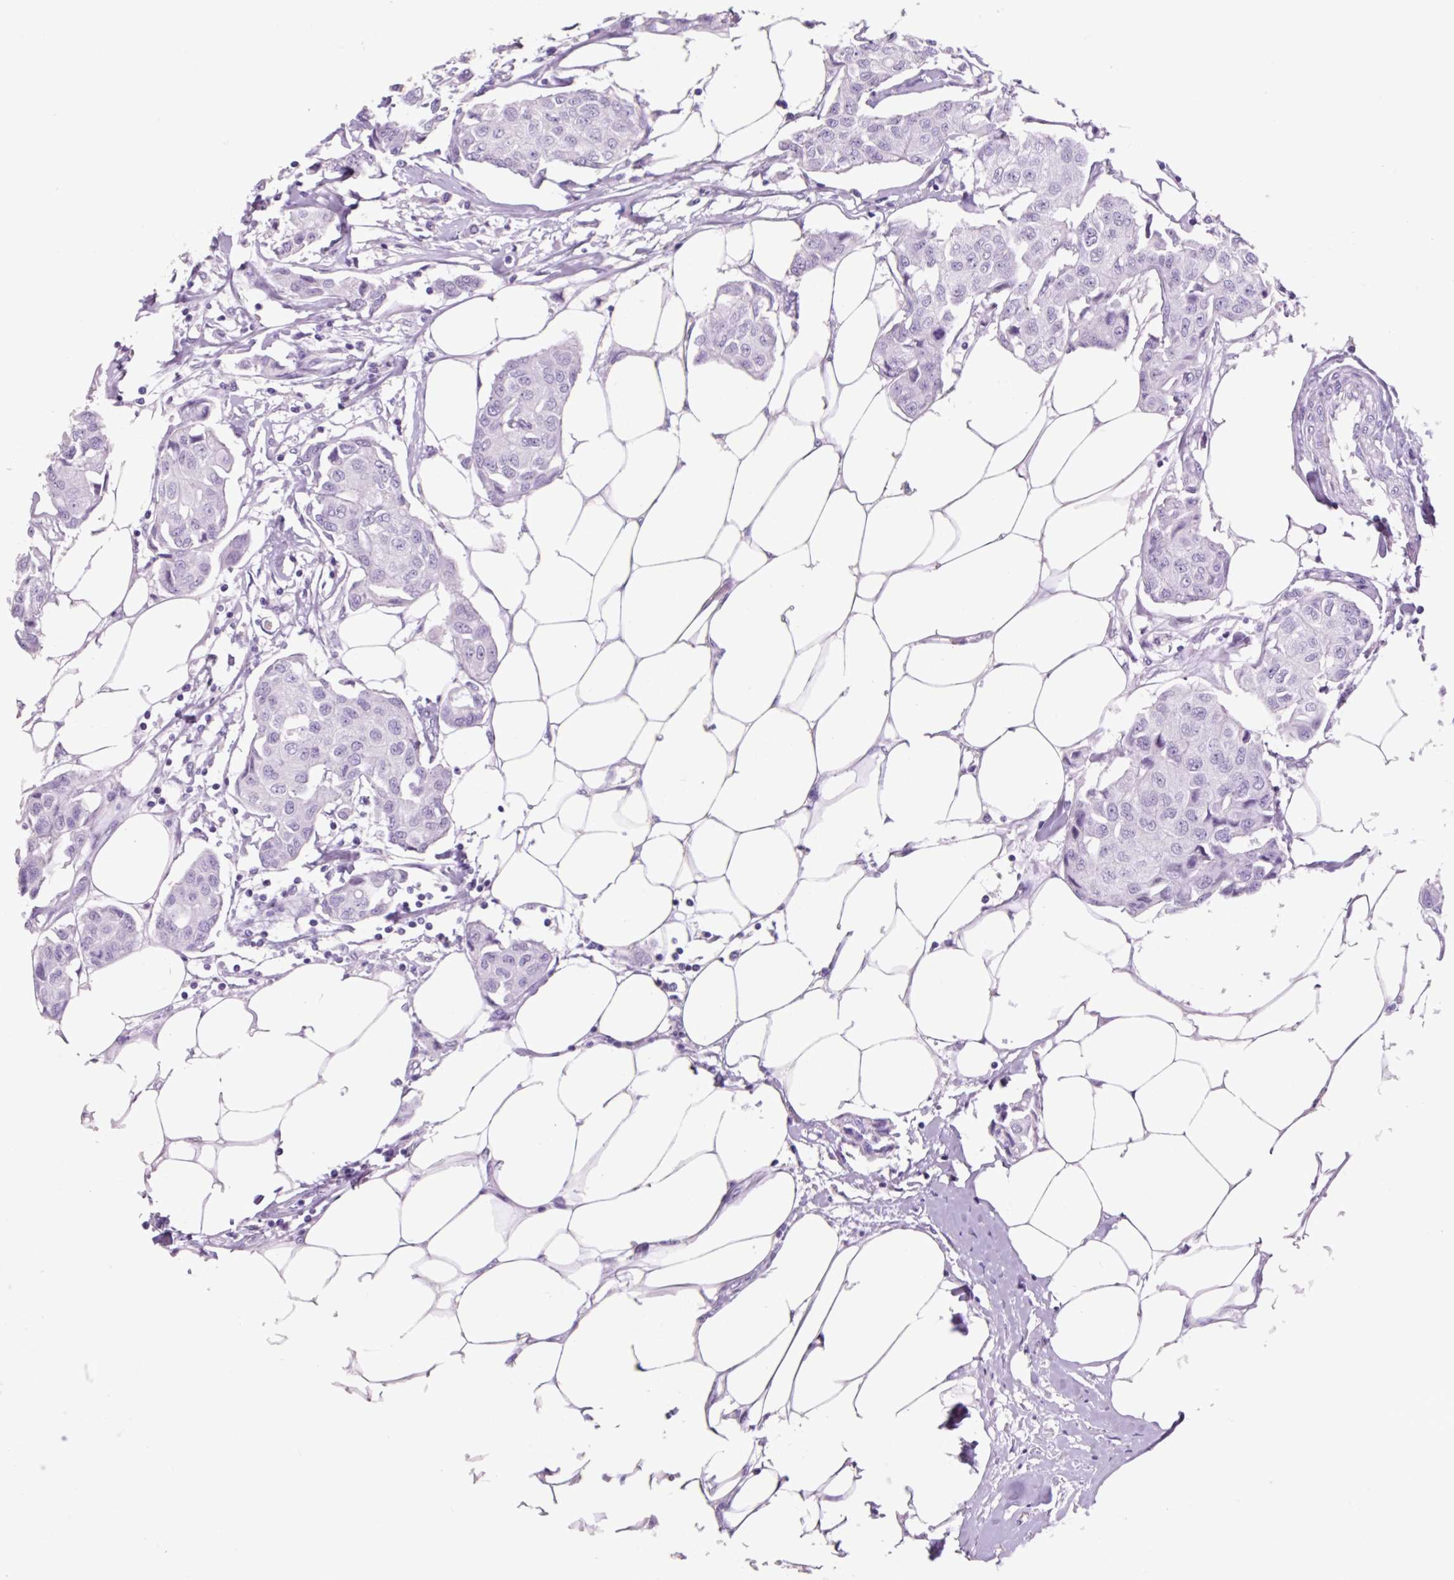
{"staining": {"intensity": "negative", "quantity": "none", "location": "none"}, "tissue": "breast cancer", "cell_type": "Tumor cells", "image_type": "cancer", "snomed": [{"axis": "morphology", "description": "Duct carcinoma"}, {"axis": "topography", "description": "Breast"}, {"axis": "topography", "description": "Lymph node"}], "caption": "There is no significant expression in tumor cells of intraductal carcinoma (breast).", "gene": "VPREB1", "patient": {"sex": "female", "age": 80}}